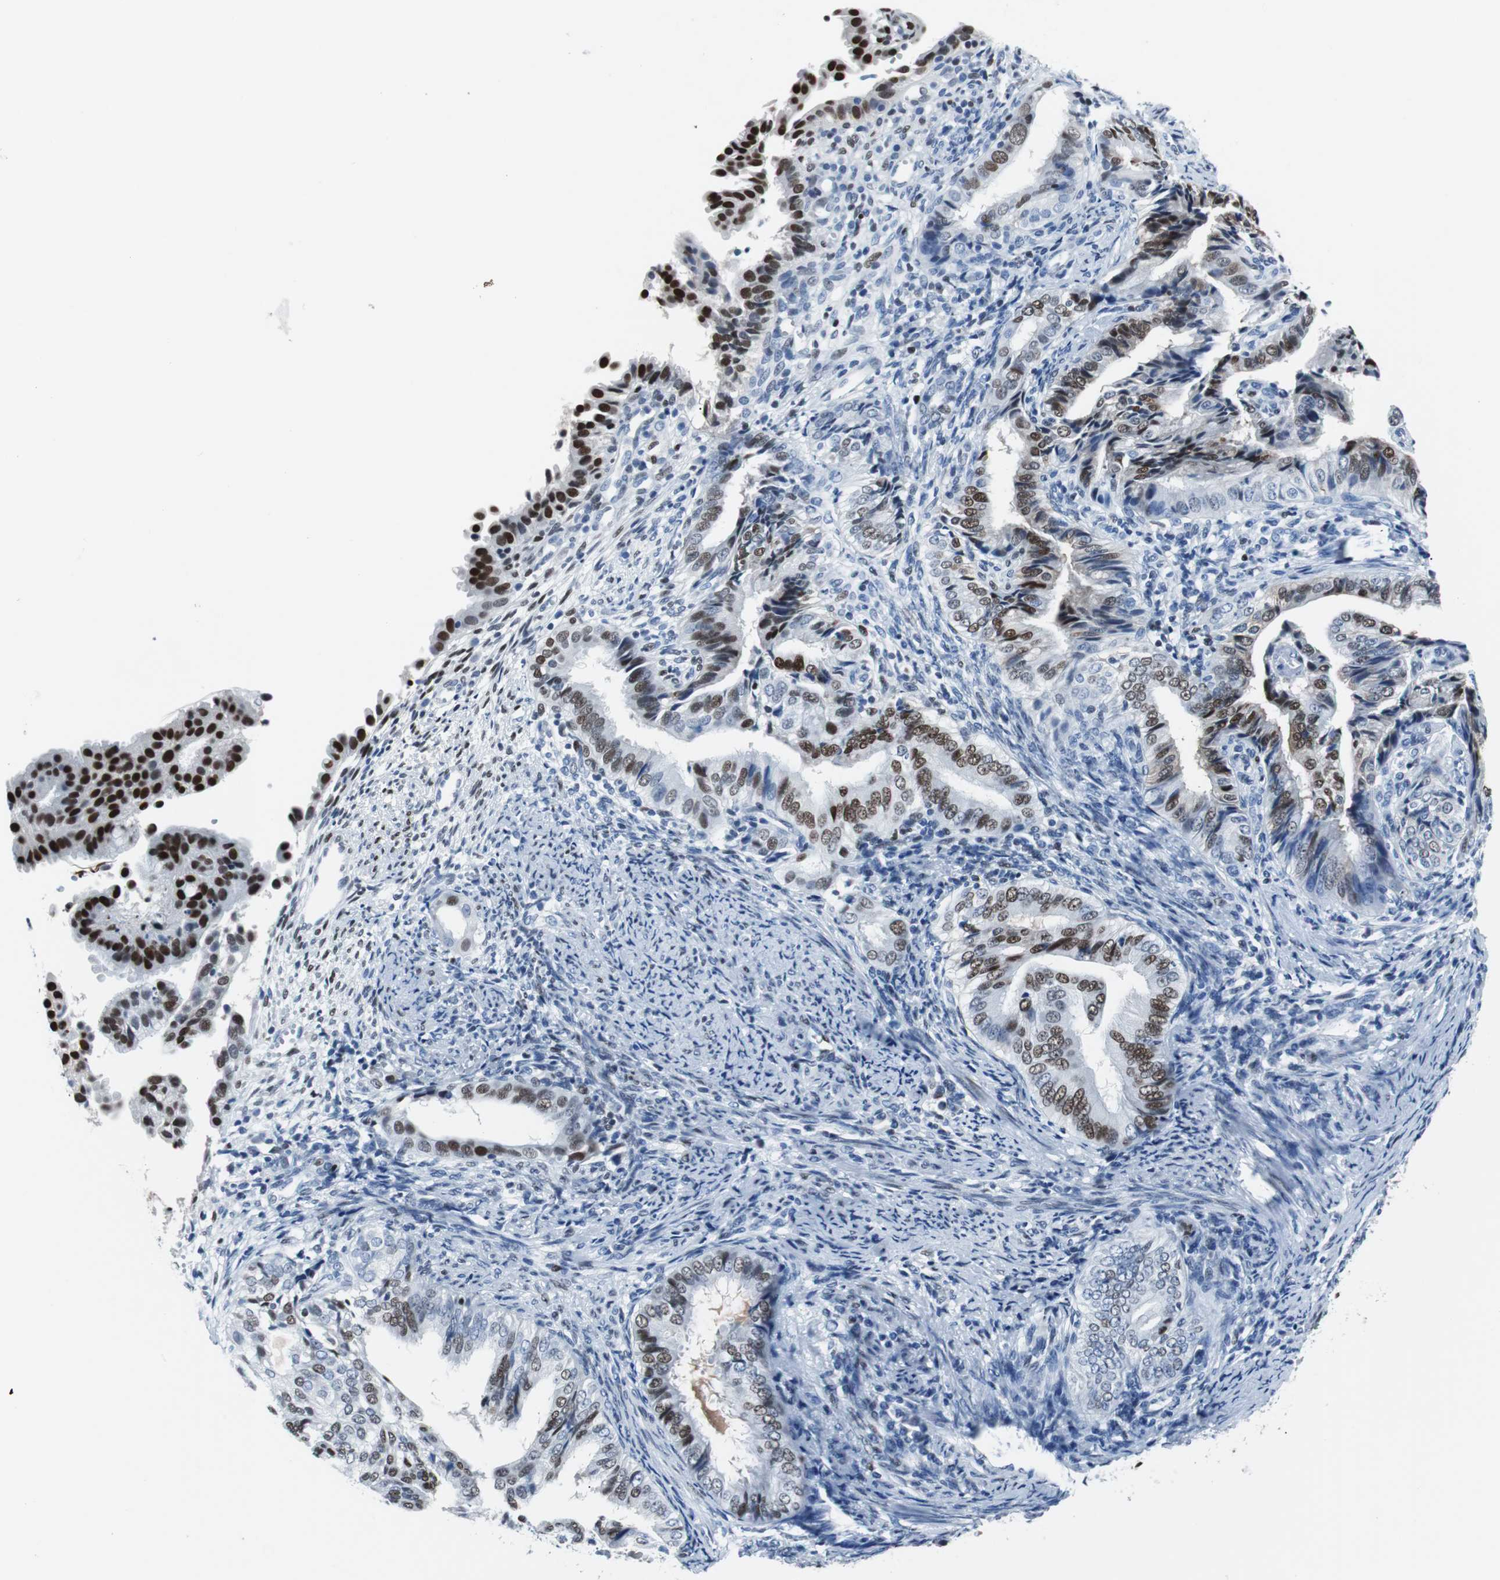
{"staining": {"intensity": "moderate", "quantity": "25%-75%", "location": "nuclear"}, "tissue": "endometrial cancer", "cell_type": "Tumor cells", "image_type": "cancer", "snomed": [{"axis": "morphology", "description": "Adenocarcinoma, NOS"}, {"axis": "topography", "description": "Endometrium"}], "caption": "Protein expression analysis of endometrial cancer (adenocarcinoma) shows moderate nuclear expression in about 25%-75% of tumor cells. (Stains: DAB (3,3'-diaminobenzidine) in brown, nuclei in blue, Microscopy: brightfield microscopy at high magnification).", "gene": "JUN", "patient": {"sex": "female", "age": 58}}